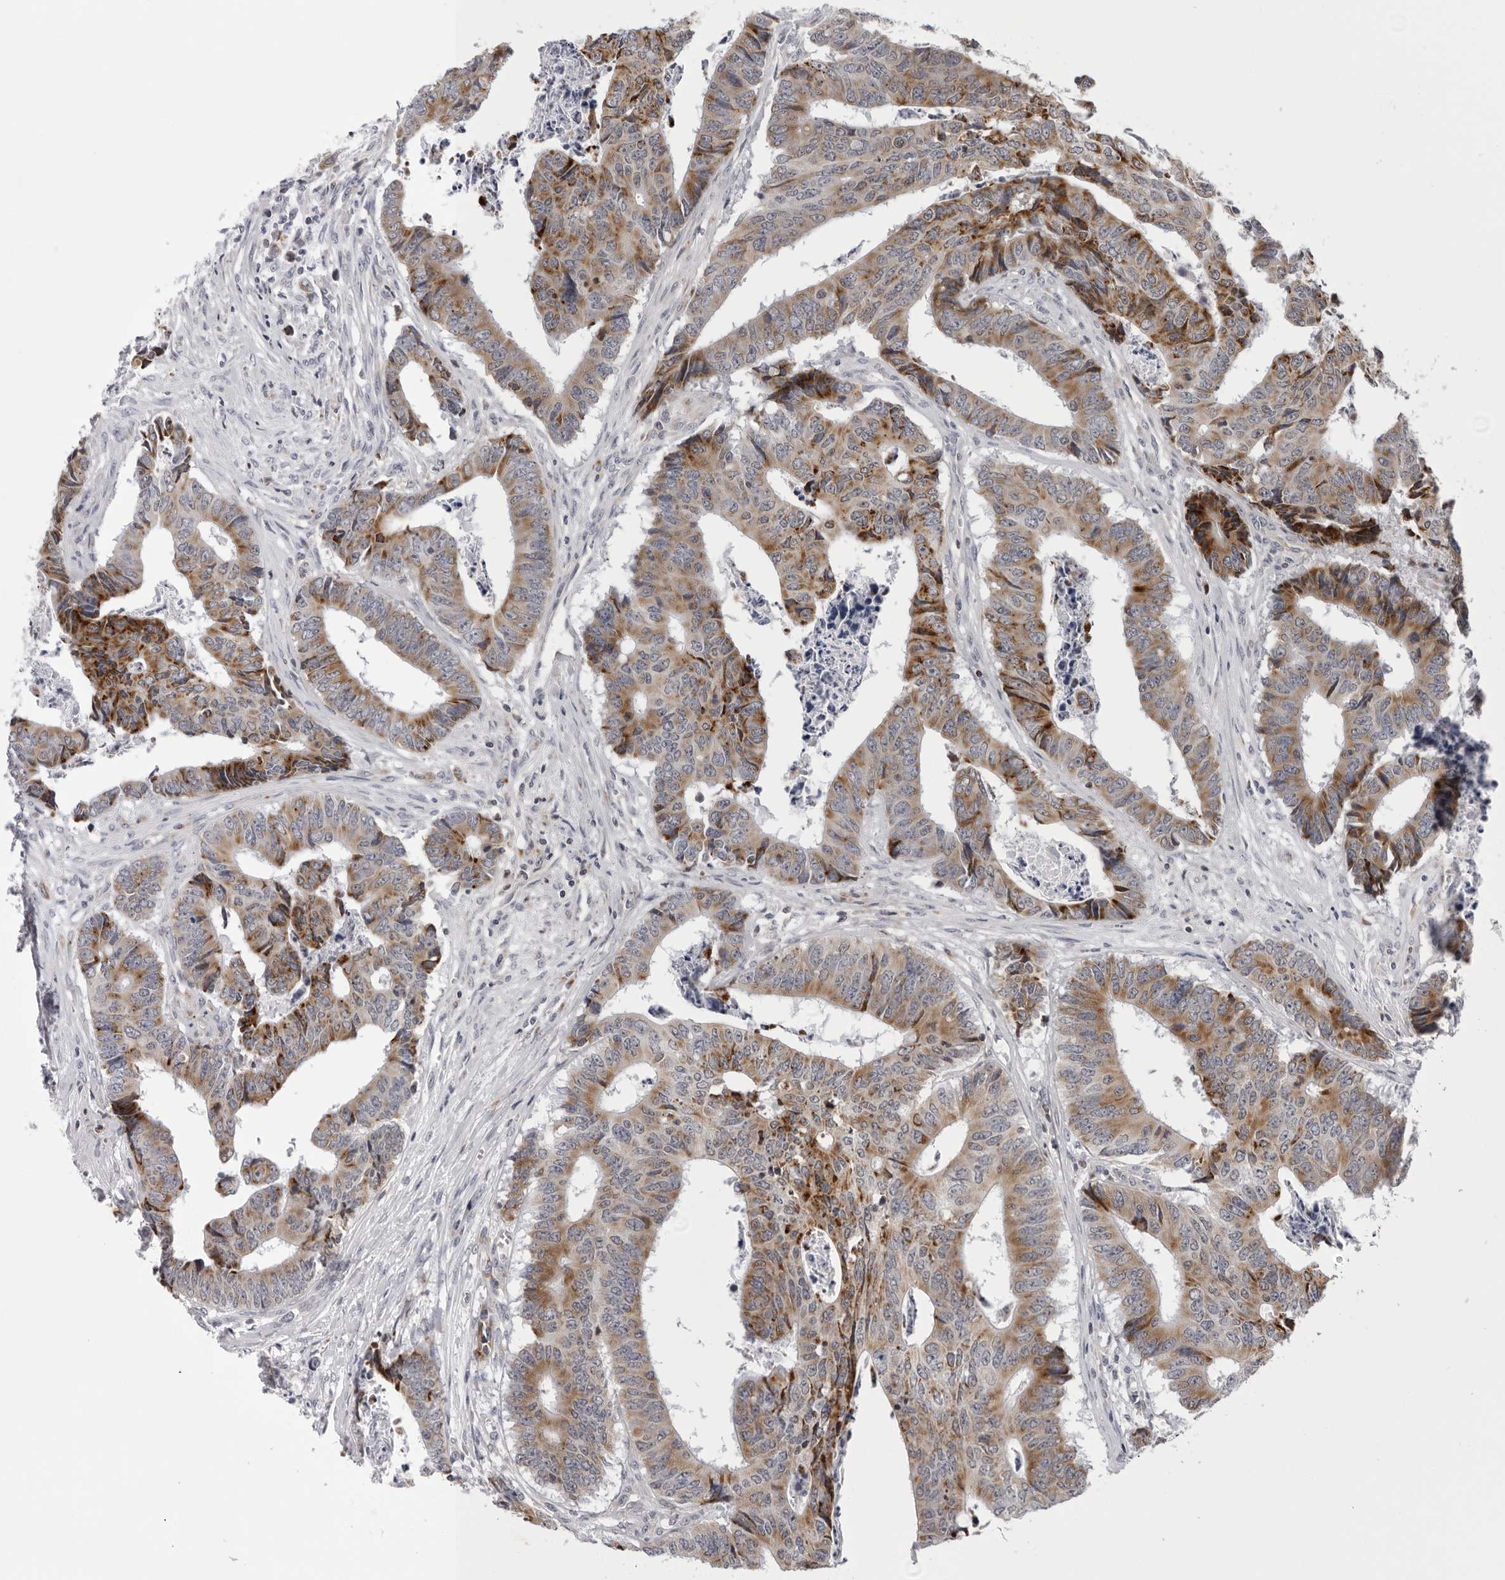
{"staining": {"intensity": "strong", "quantity": "25%-75%", "location": "cytoplasmic/membranous"}, "tissue": "colorectal cancer", "cell_type": "Tumor cells", "image_type": "cancer", "snomed": [{"axis": "morphology", "description": "Adenocarcinoma, NOS"}, {"axis": "topography", "description": "Rectum"}], "caption": "Tumor cells demonstrate strong cytoplasmic/membranous expression in approximately 25%-75% of cells in colorectal cancer (adenocarcinoma).", "gene": "CPT2", "patient": {"sex": "male", "age": 84}}